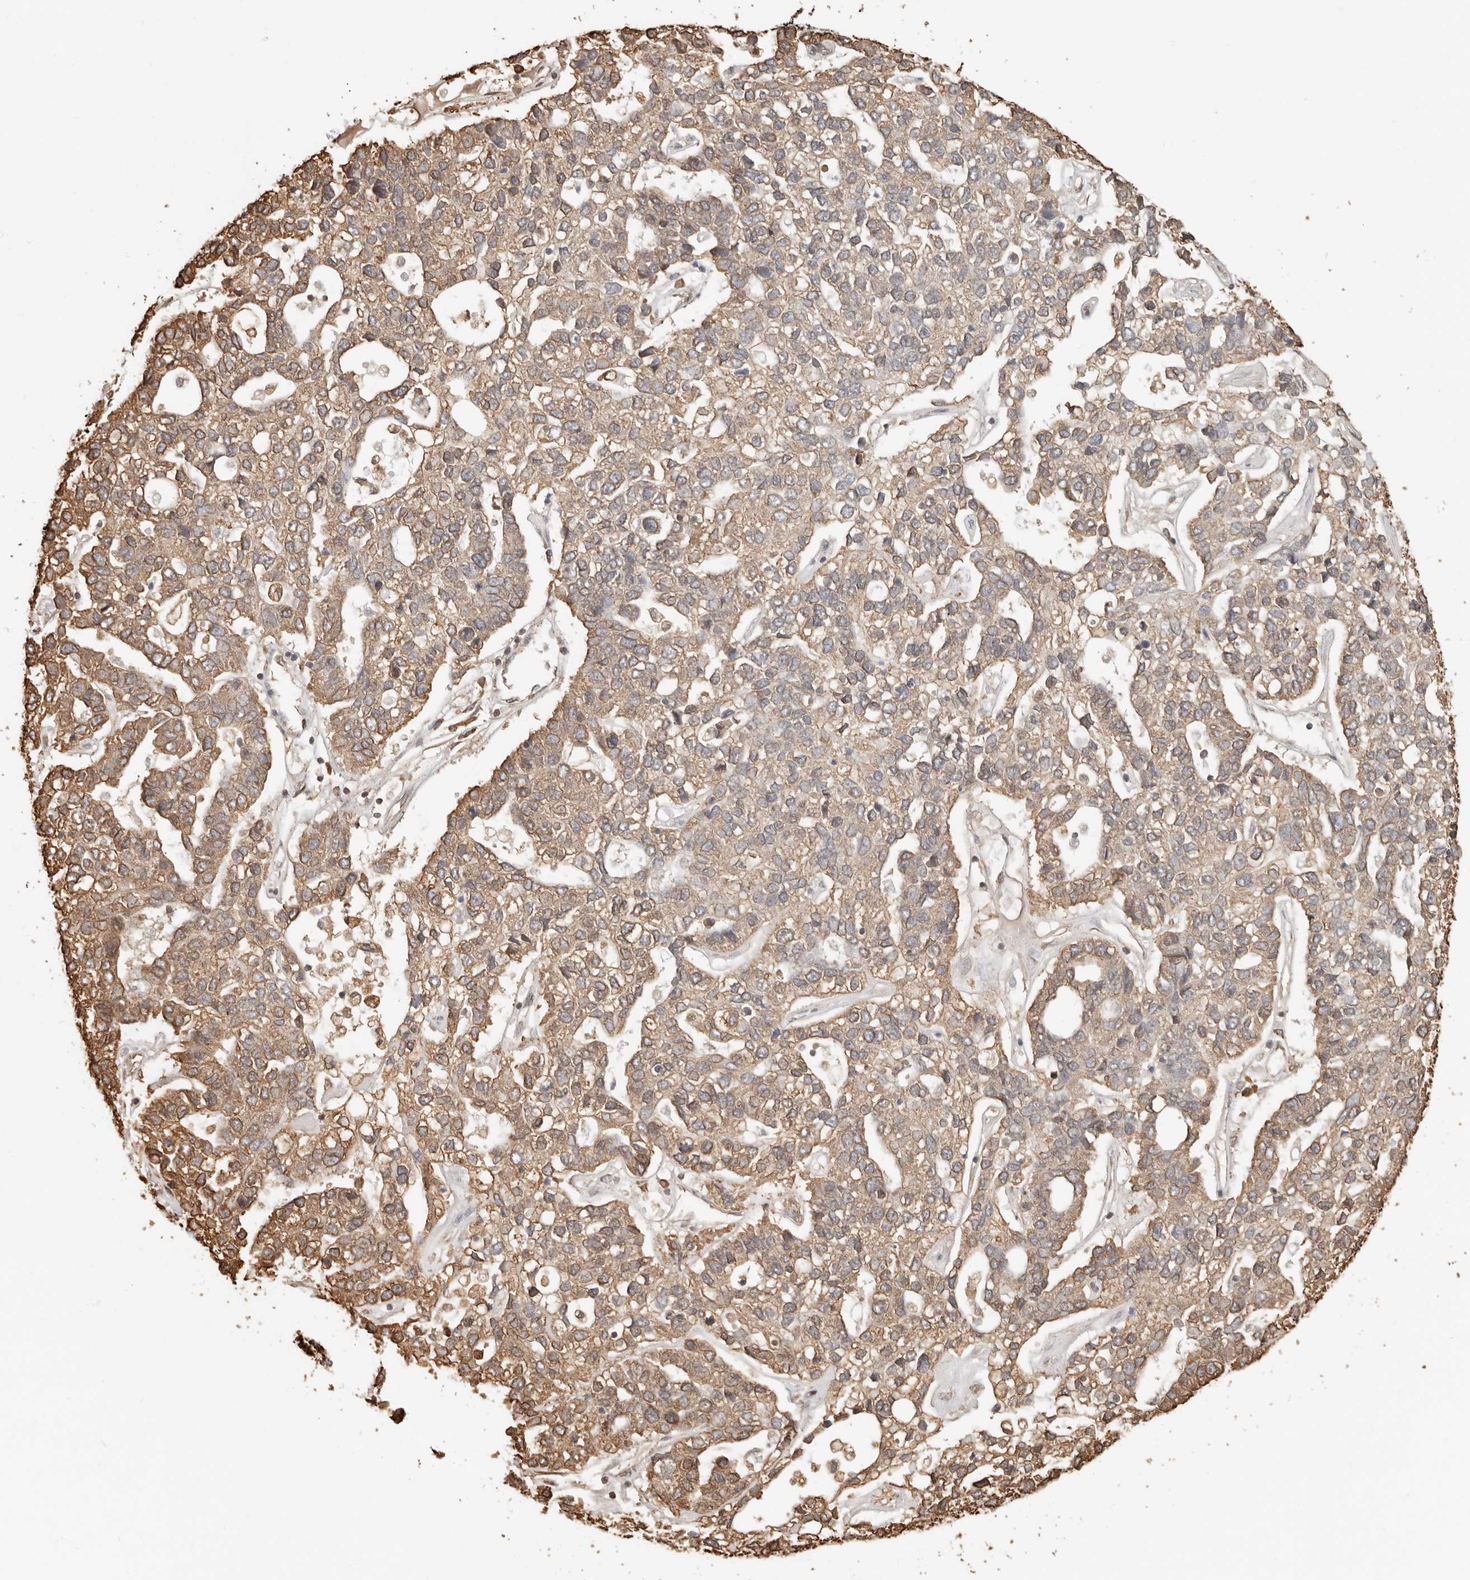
{"staining": {"intensity": "moderate", "quantity": ">75%", "location": "cytoplasmic/membranous"}, "tissue": "pancreatic cancer", "cell_type": "Tumor cells", "image_type": "cancer", "snomed": [{"axis": "morphology", "description": "Adenocarcinoma, NOS"}, {"axis": "topography", "description": "Pancreas"}], "caption": "IHC image of neoplastic tissue: pancreatic cancer stained using IHC demonstrates medium levels of moderate protein expression localized specifically in the cytoplasmic/membranous of tumor cells, appearing as a cytoplasmic/membranous brown color.", "gene": "ARHGEF10L", "patient": {"sex": "female", "age": 61}}